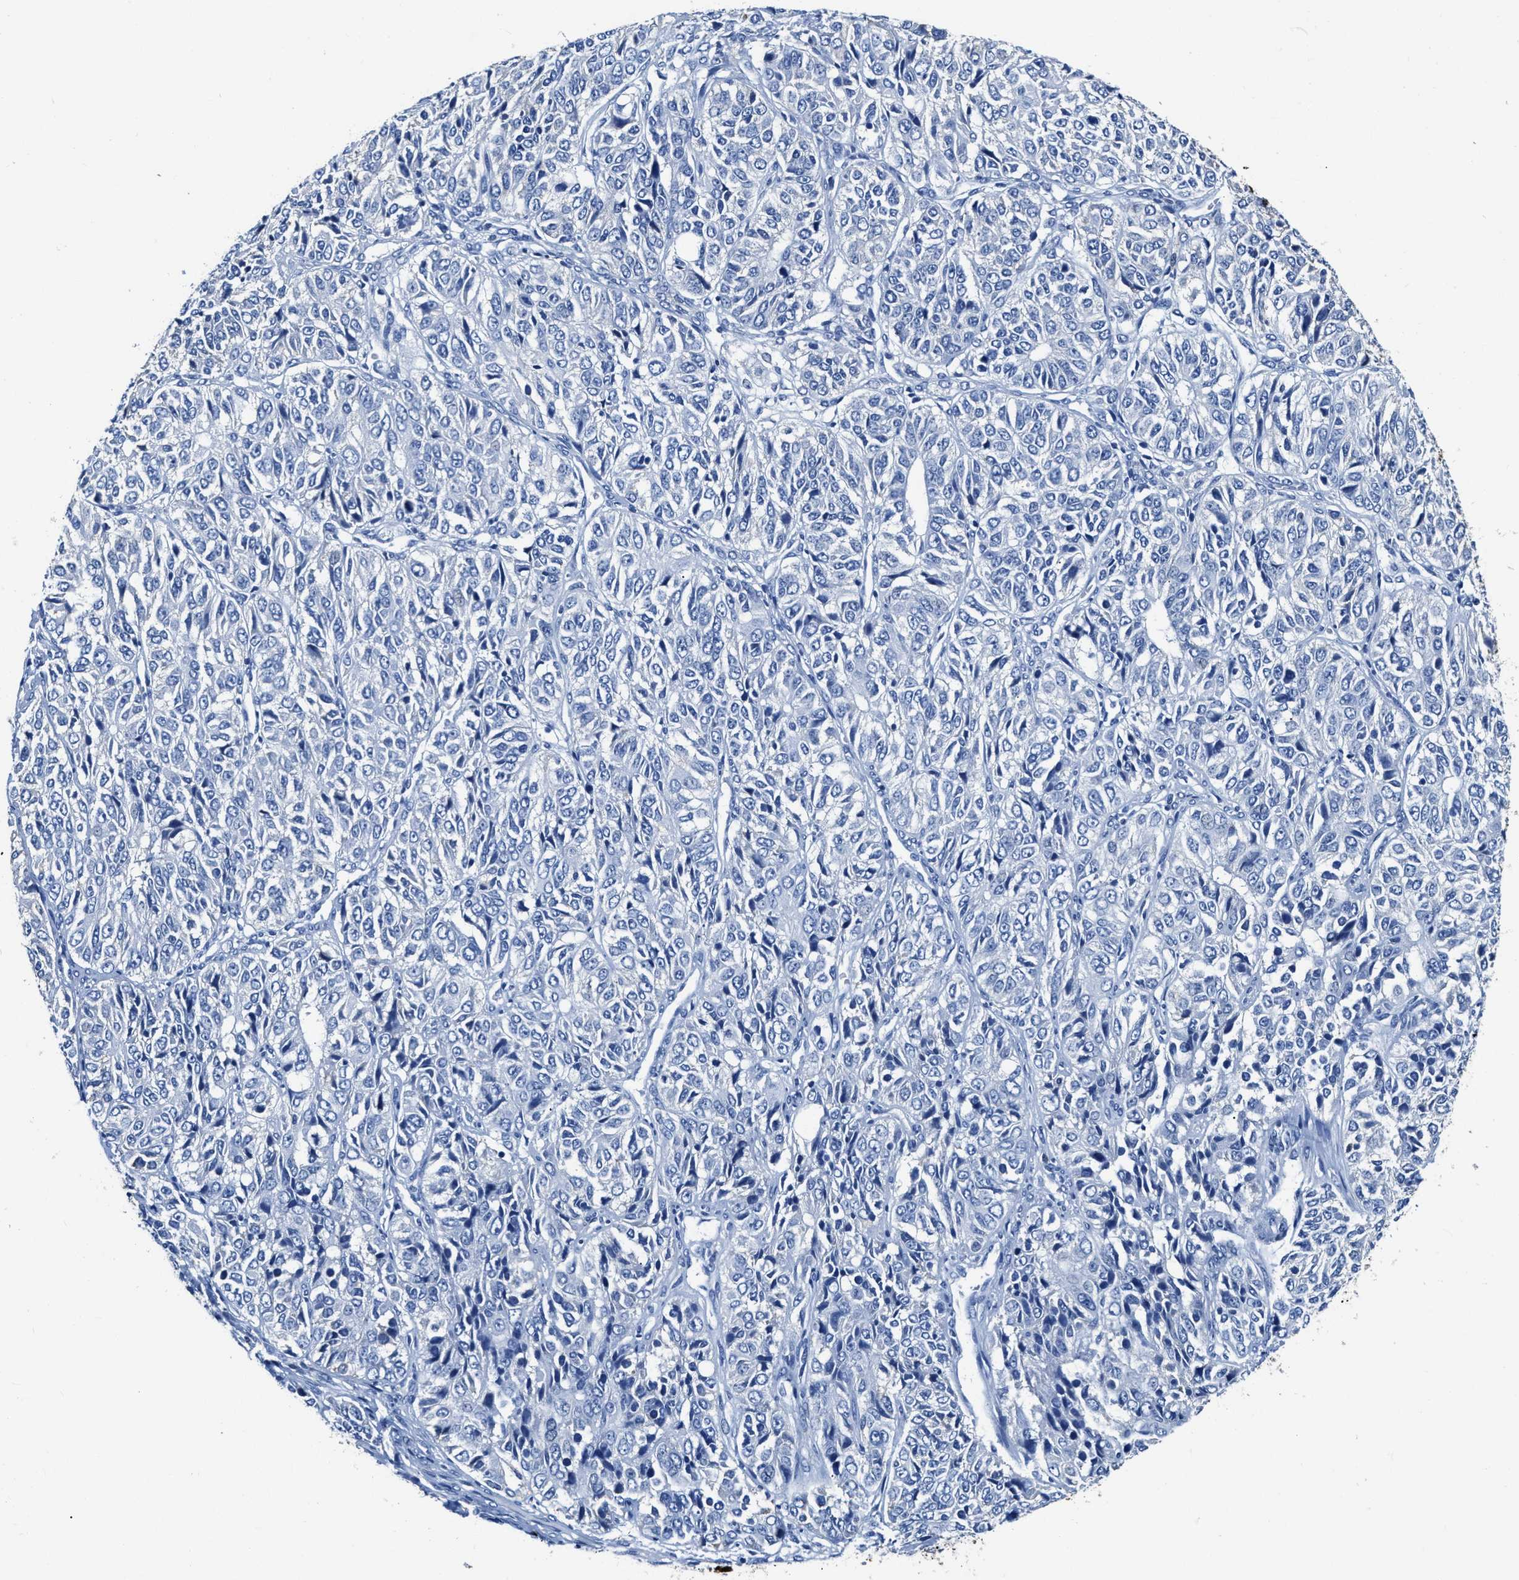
{"staining": {"intensity": "negative", "quantity": "none", "location": "none"}, "tissue": "ovarian cancer", "cell_type": "Tumor cells", "image_type": "cancer", "snomed": [{"axis": "morphology", "description": "Carcinoma, endometroid"}, {"axis": "topography", "description": "Ovary"}], "caption": "Ovarian cancer was stained to show a protein in brown. There is no significant positivity in tumor cells.", "gene": "ZDHHC13", "patient": {"sex": "female", "age": 51}}